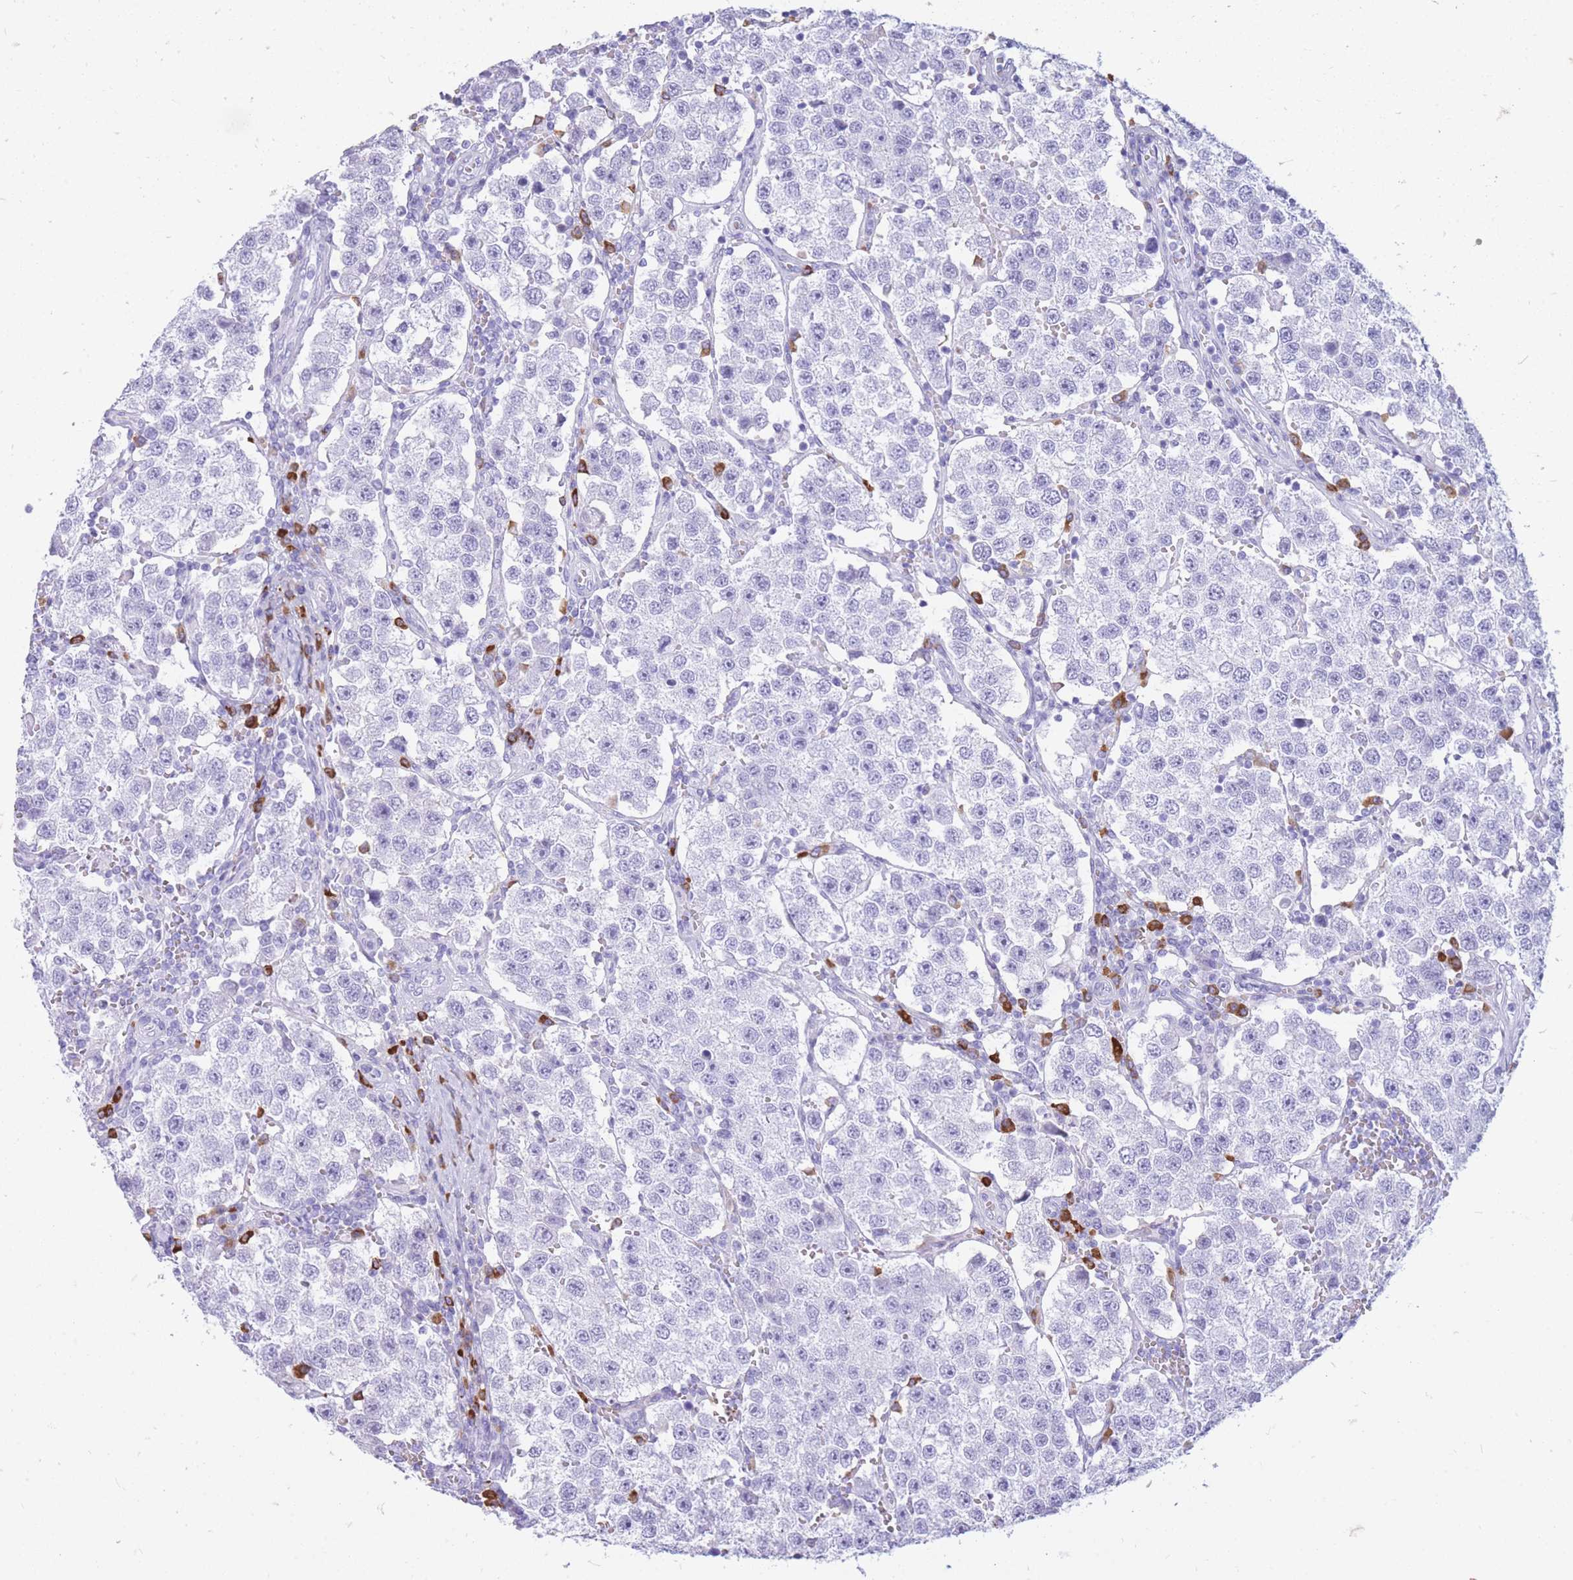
{"staining": {"intensity": "negative", "quantity": "none", "location": "none"}, "tissue": "testis cancer", "cell_type": "Tumor cells", "image_type": "cancer", "snomed": [{"axis": "morphology", "description": "Seminoma, NOS"}, {"axis": "topography", "description": "Testis"}], "caption": "Protein analysis of testis cancer (seminoma) demonstrates no significant expression in tumor cells.", "gene": "ZFP37", "patient": {"sex": "male", "age": 37}}